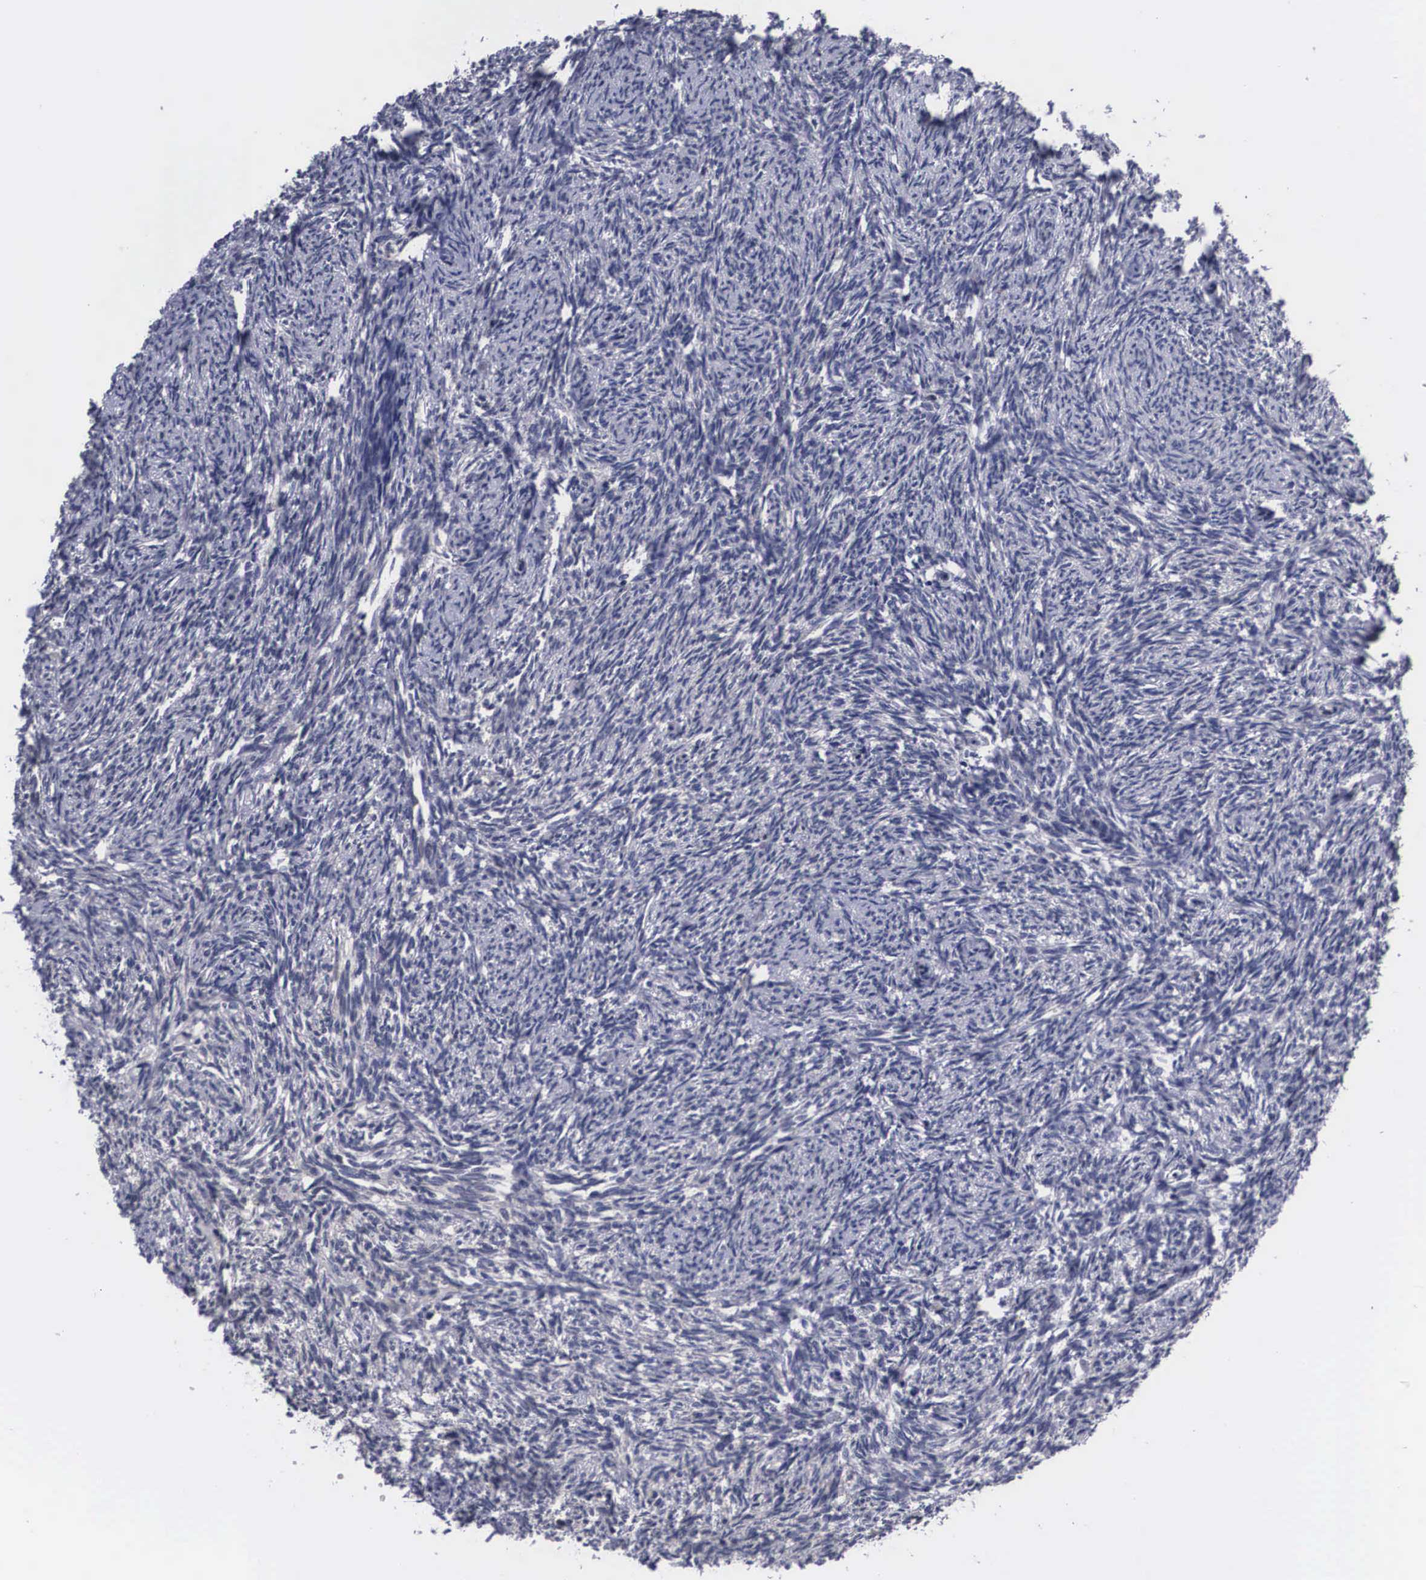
{"staining": {"intensity": "negative", "quantity": "none", "location": "none"}, "tissue": "ovary", "cell_type": "Ovarian stroma cells", "image_type": "normal", "snomed": [{"axis": "morphology", "description": "Normal tissue, NOS"}, {"axis": "topography", "description": "Ovary"}], "caption": "Immunohistochemical staining of unremarkable ovary exhibits no significant staining in ovarian stroma cells. (Immunohistochemistry (ihc), brightfield microscopy, high magnification).", "gene": "CRELD2", "patient": {"sex": "female", "age": 54}}